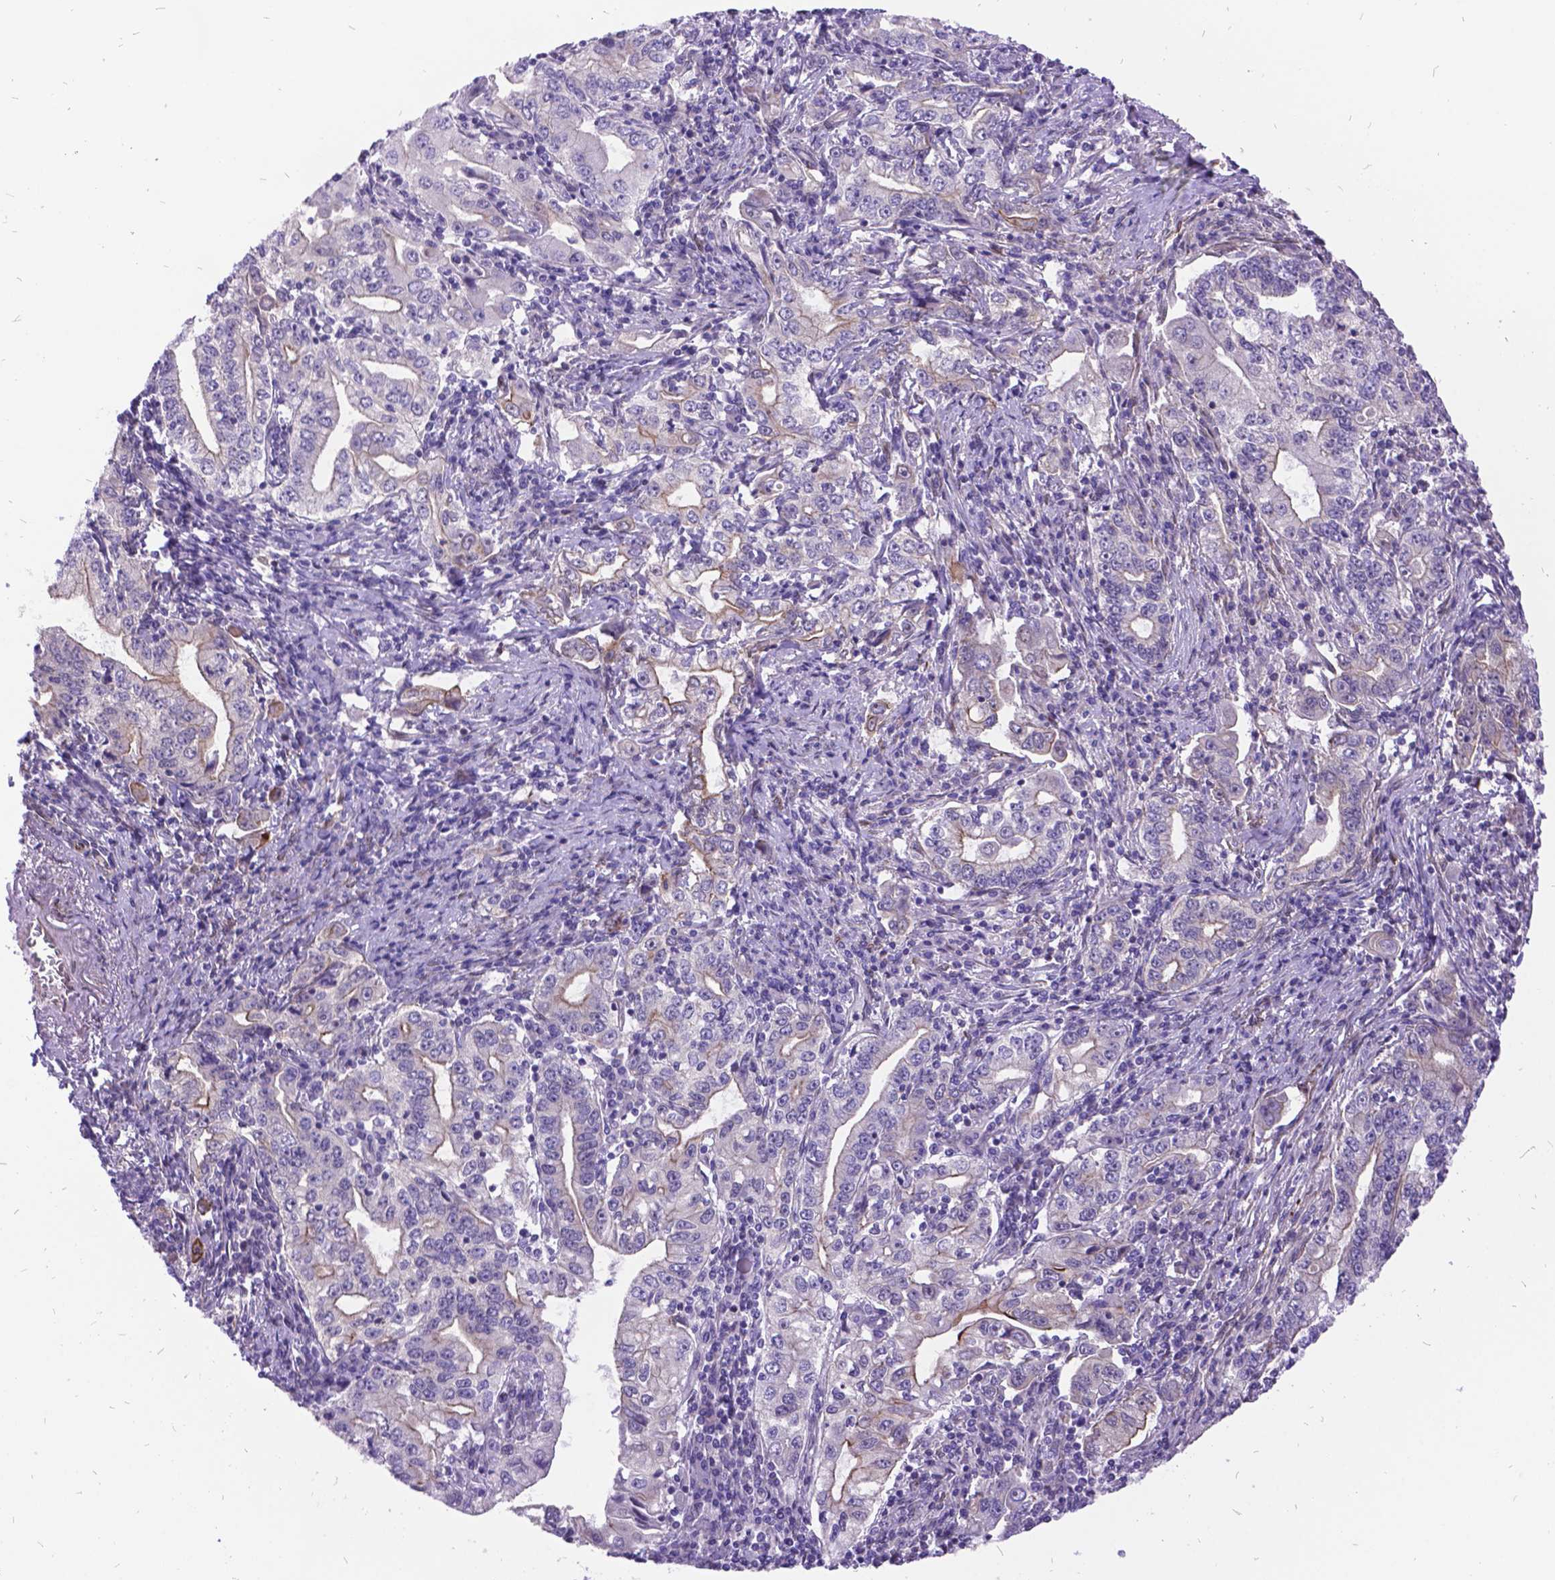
{"staining": {"intensity": "moderate", "quantity": "<25%", "location": "cytoplasmic/membranous"}, "tissue": "stomach cancer", "cell_type": "Tumor cells", "image_type": "cancer", "snomed": [{"axis": "morphology", "description": "Adenocarcinoma, NOS"}, {"axis": "topography", "description": "Stomach, lower"}], "caption": "Stomach cancer stained for a protein shows moderate cytoplasmic/membranous positivity in tumor cells. (brown staining indicates protein expression, while blue staining denotes nuclei).", "gene": "GRB7", "patient": {"sex": "female", "age": 72}}